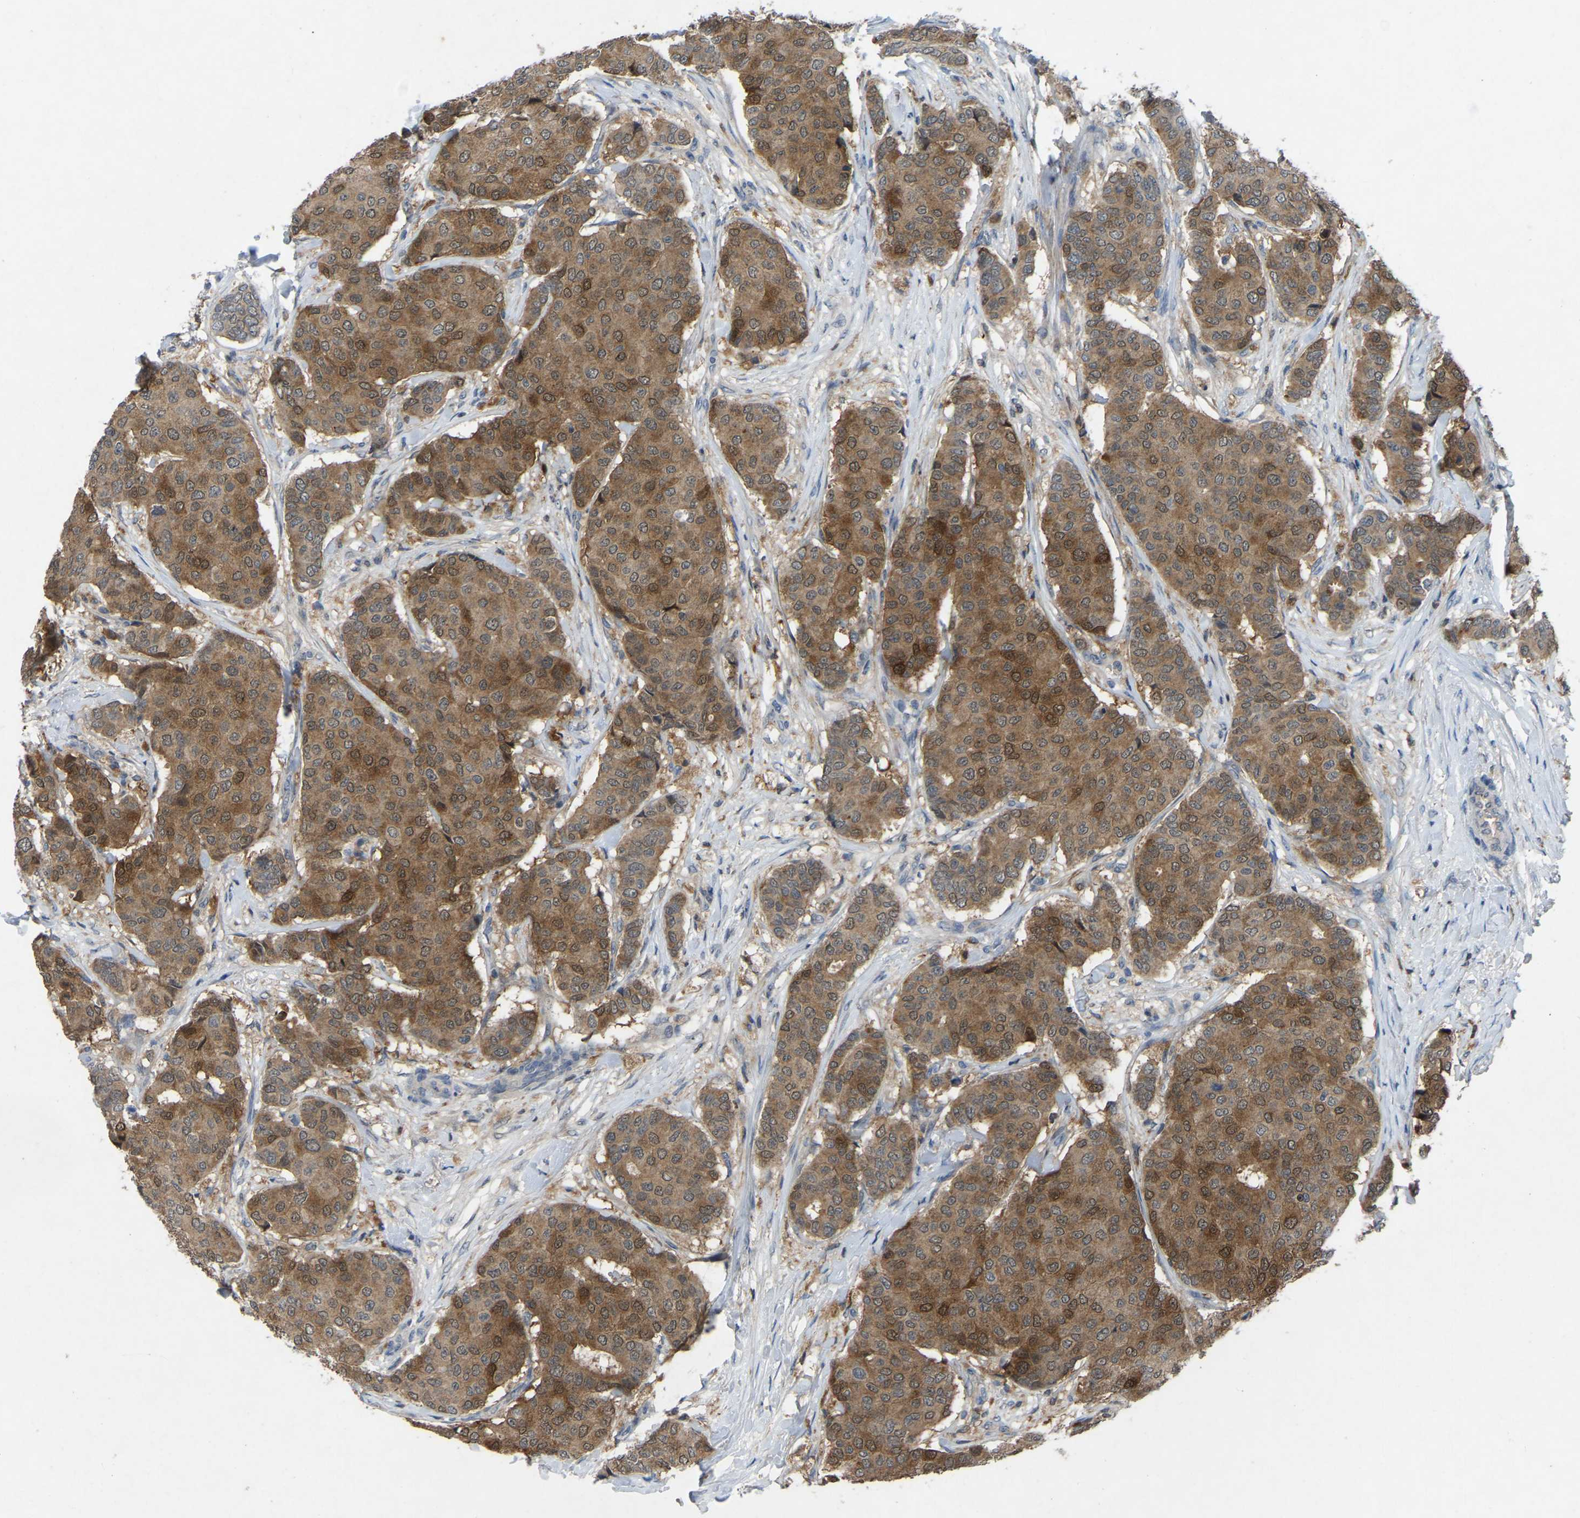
{"staining": {"intensity": "moderate", "quantity": ">75%", "location": "cytoplasmic/membranous"}, "tissue": "breast cancer", "cell_type": "Tumor cells", "image_type": "cancer", "snomed": [{"axis": "morphology", "description": "Duct carcinoma"}, {"axis": "topography", "description": "Breast"}], "caption": "Breast cancer stained with a brown dye displays moderate cytoplasmic/membranous positive expression in about >75% of tumor cells.", "gene": "FHIT", "patient": {"sex": "female", "age": 75}}